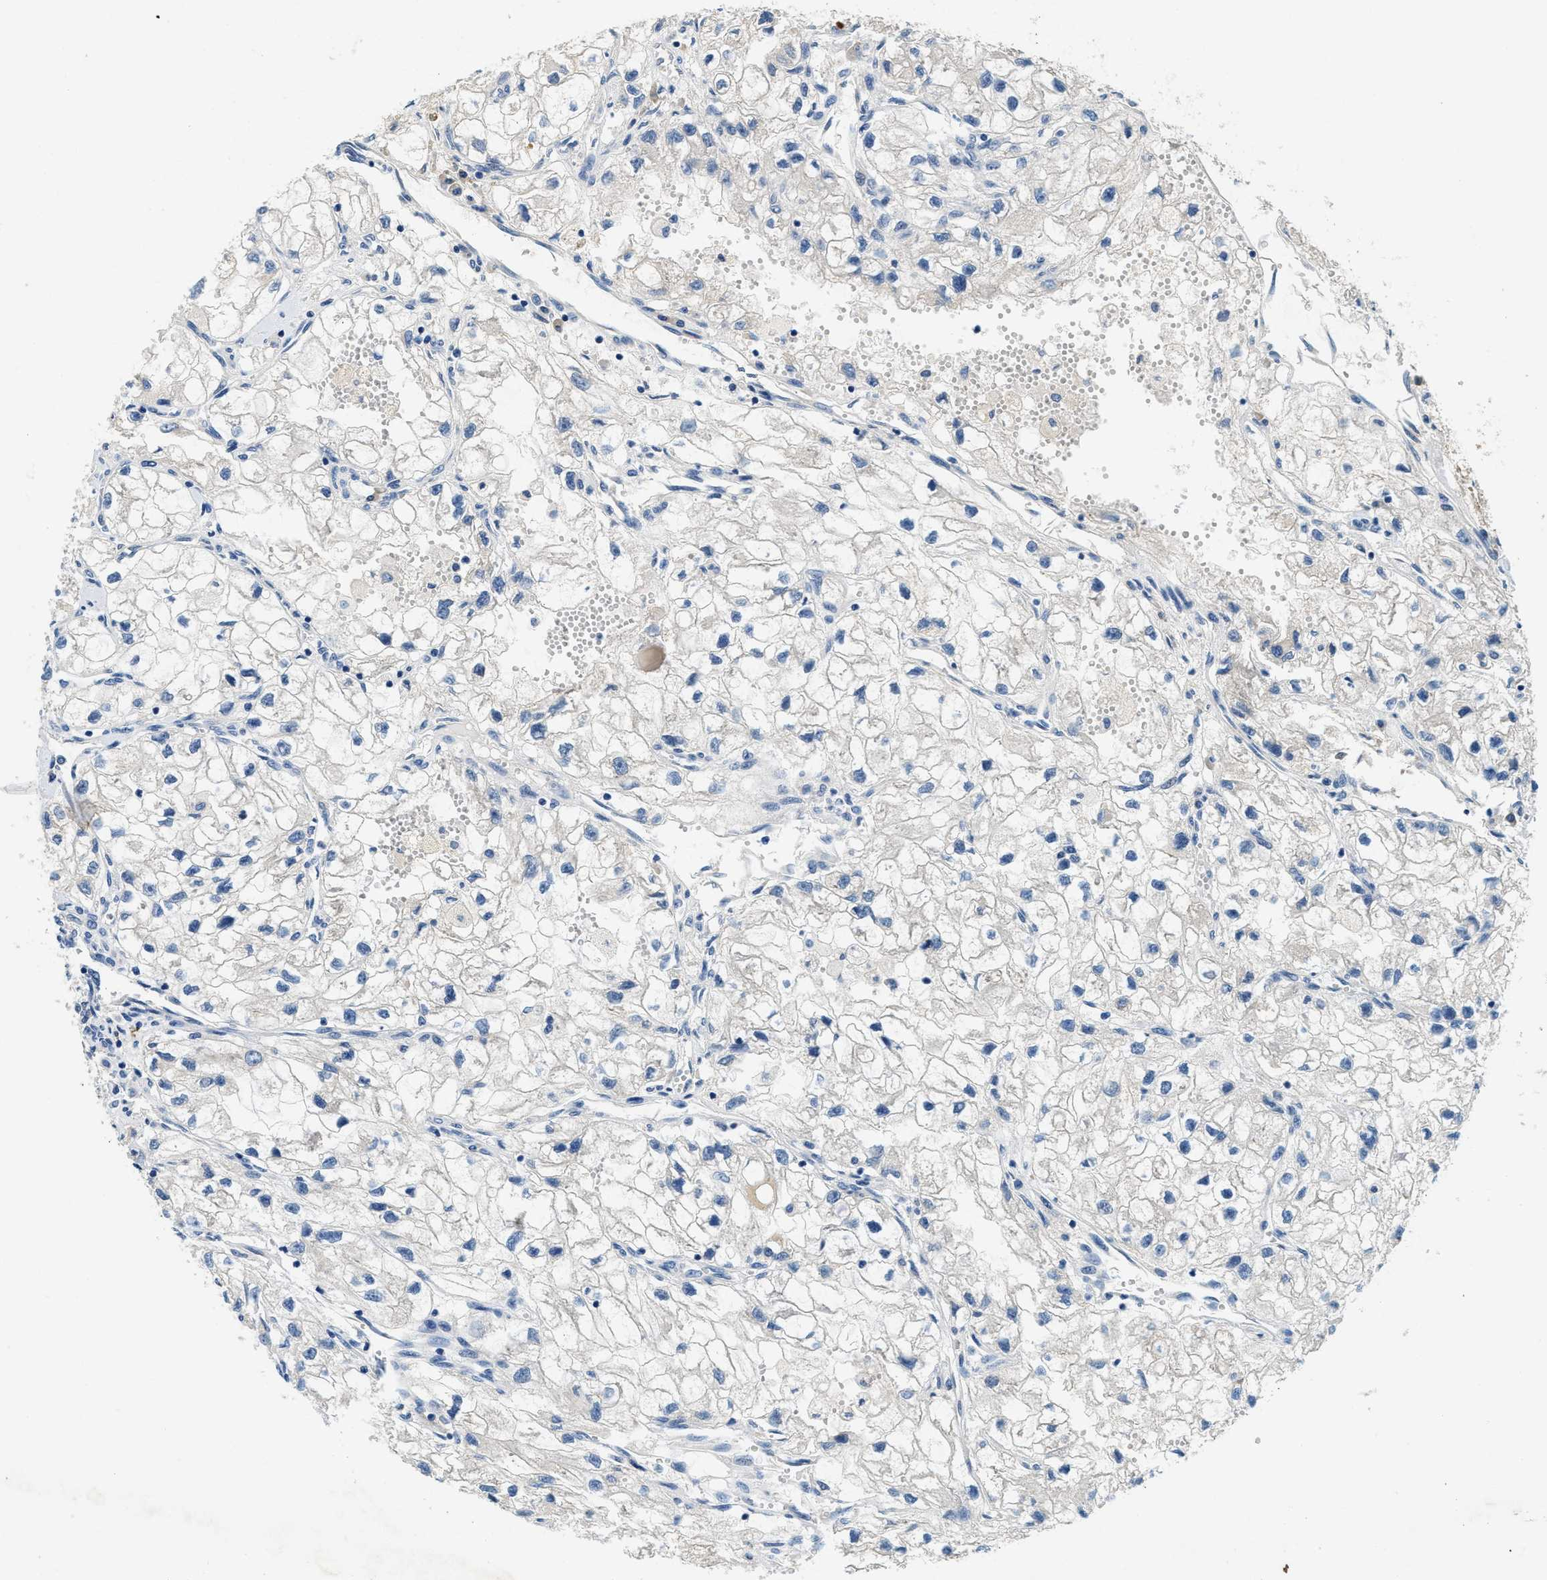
{"staining": {"intensity": "negative", "quantity": "none", "location": "none"}, "tissue": "renal cancer", "cell_type": "Tumor cells", "image_type": "cancer", "snomed": [{"axis": "morphology", "description": "Adenocarcinoma, NOS"}, {"axis": "topography", "description": "Kidney"}], "caption": "Tumor cells show no significant protein staining in renal cancer (adenocarcinoma). (DAB (3,3'-diaminobenzidine) IHC with hematoxylin counter stain).", "gene": "ALDH3A2", "patient": {"sex": "female", "age": 70}}